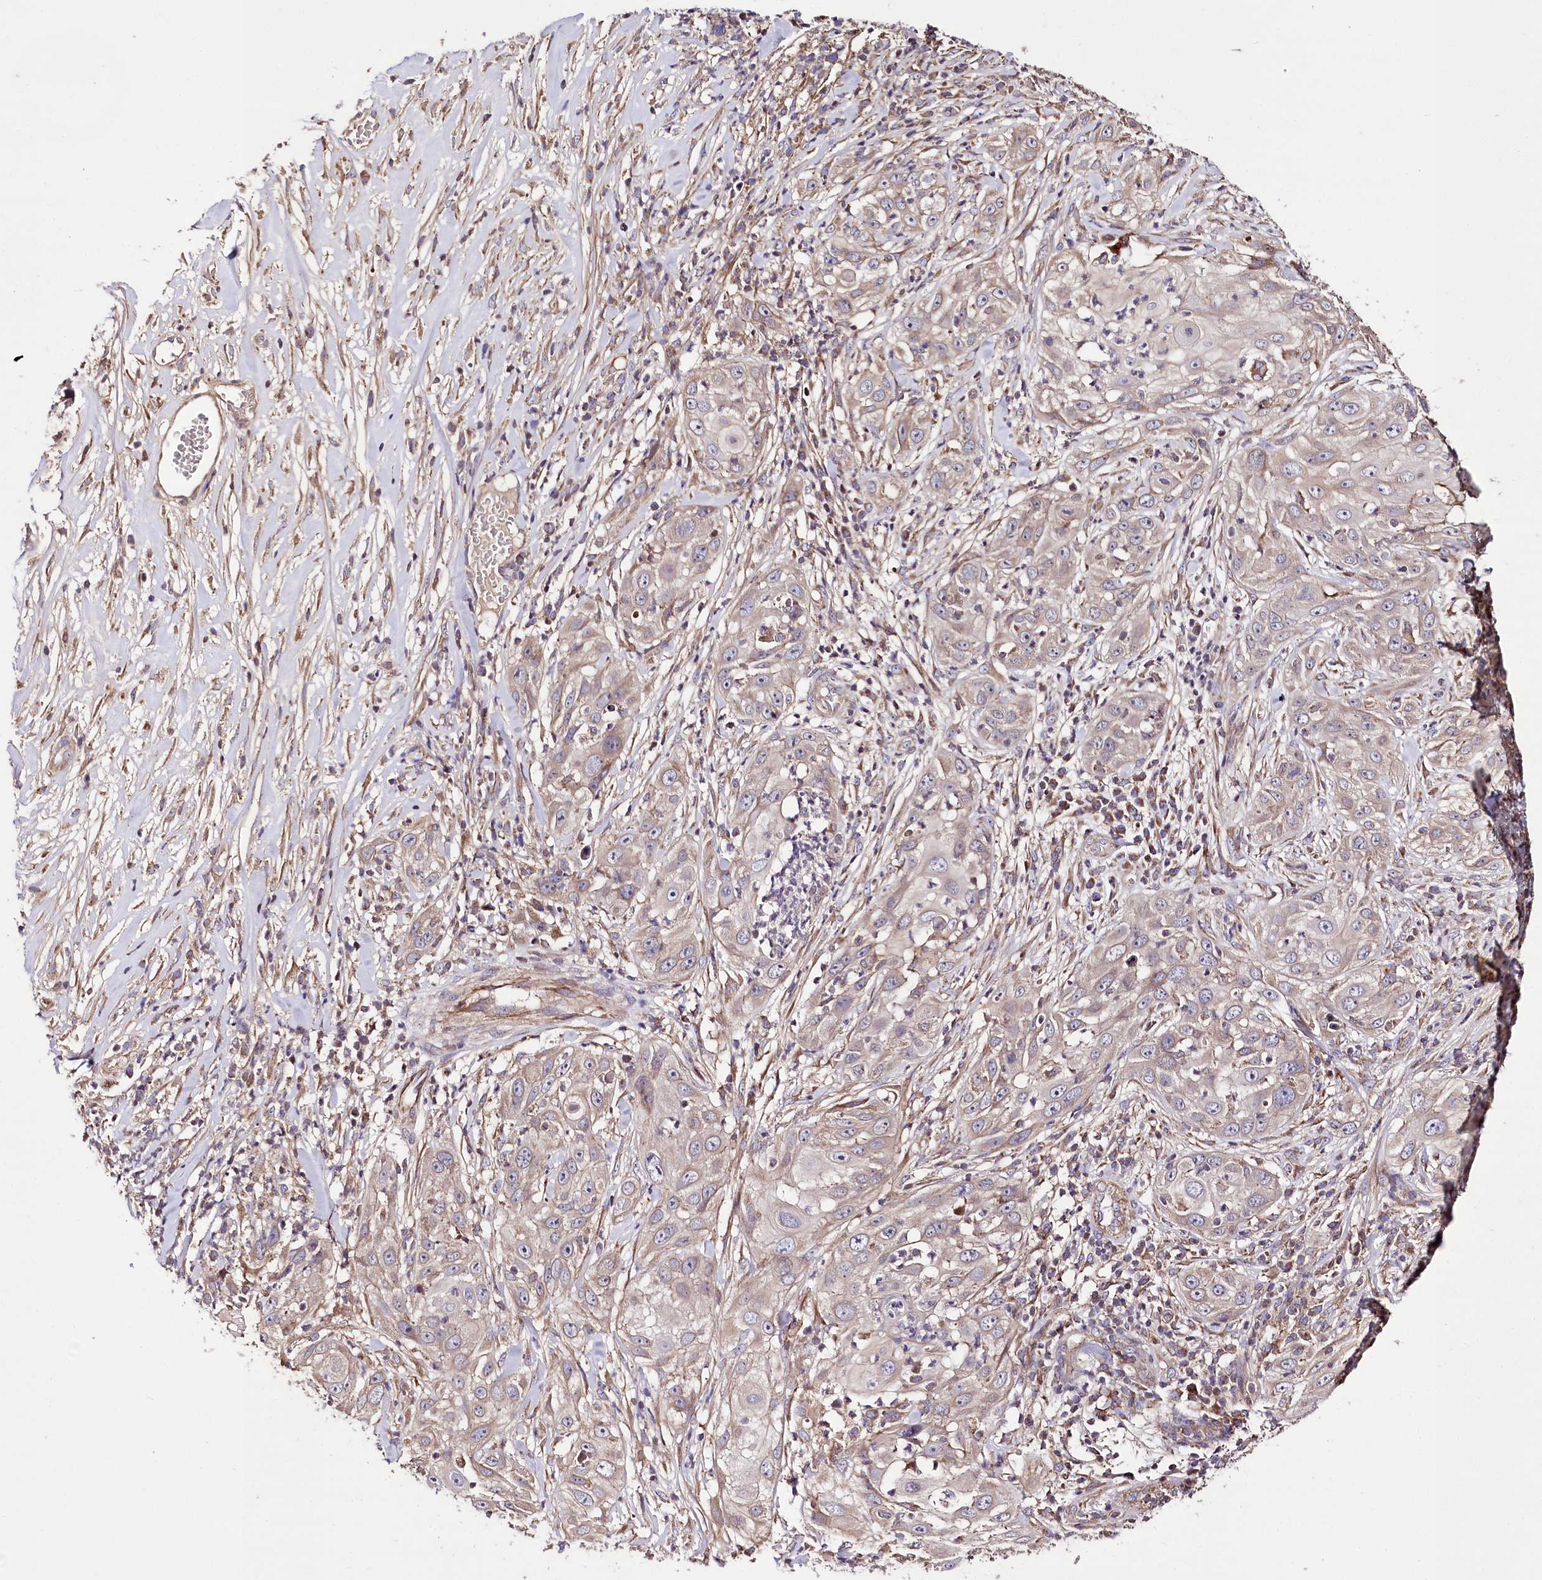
{"staining": {"intensity": "weak", "quantity": "<25%", "location": "cytoplasmic/membranous"}, "tissue": "skin cancer", "cell_type": "Tumor cells", "image_type": "cancer", "snomed": [{"axis": "morphology", "description": "Squamous cell carcinoma, NOS"}, {"axis": "topography", "description": "Skin"}], "caption": "An image of human skin cancer is negative for staining in tumor cells. (Immunohistochemistry (ihc), brightfield microscopy, high magnification).", "gene": "WWC1", "patient": {"sex": "female", "age": 44}}